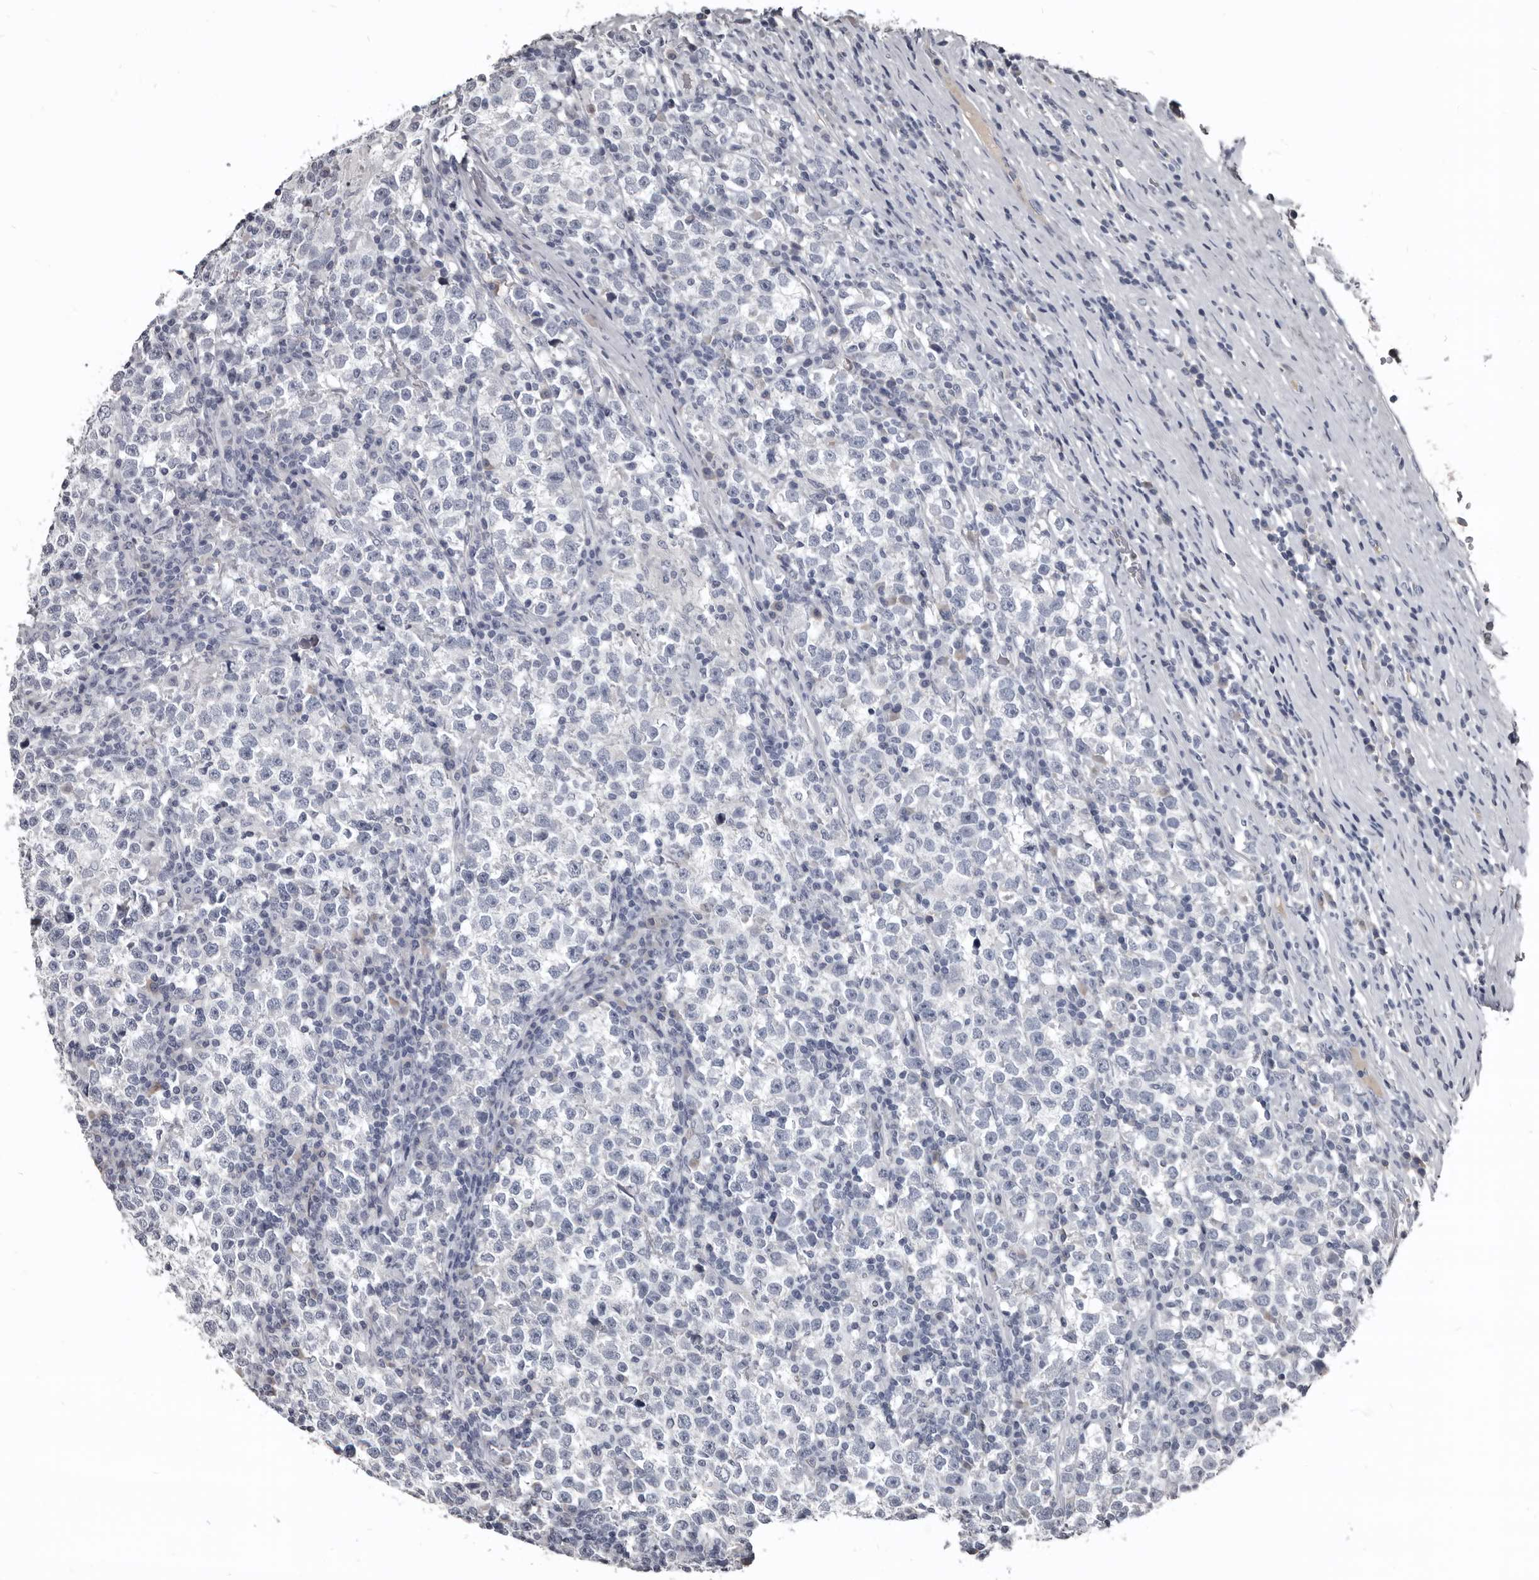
{"staining": {"intensity": "weak", "quantity": "<25%", "location": "cytoplasmic/membranous"}, "tissue": "testis cancer", "cell_type": "Tumor cells", "image_type": "cancer", "snomed": [{"axis": "morphology", "description": "Normal tissue, NOS"}, {"axis": "morphology", "description": "Seminoma, NOS"}, {"axis": "topography", "description": "Testis"}], "caption": "This image is of testis cancer (seminoma) stained with IHC to label a protein in brown with the nuclei are counter-stained blue. There is no expression in tumor cells.", "gene": "GREB1", "patient": {"sex": "male", "age": 43}}